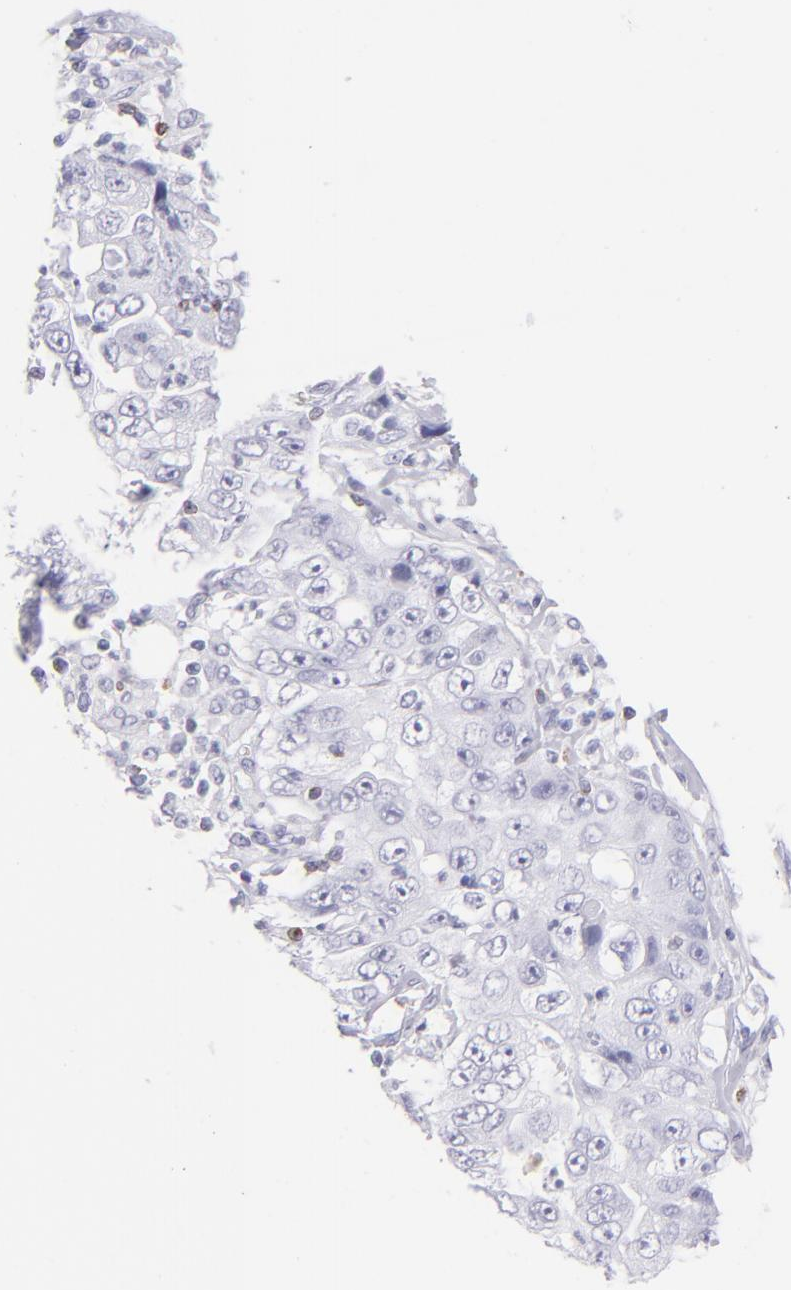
{"staining": {"intensity": "negative", "quantity": "none", "location": "none"}, "tissue": "lung cancer", "cell_type": "Tumor cells", "image_type": "cancer", "snomed": [{"axis": "morphology", "description": "Squamous cell carcinoma, NOS"}, {"axis": "topography", "description": "Lung"}], "caption": "This is an IHC photomicrograph of human lung cancer. There is no positivity in tumor cells.", "gene": "PRF1", "patient": {"sex": "male", "age": 64}}